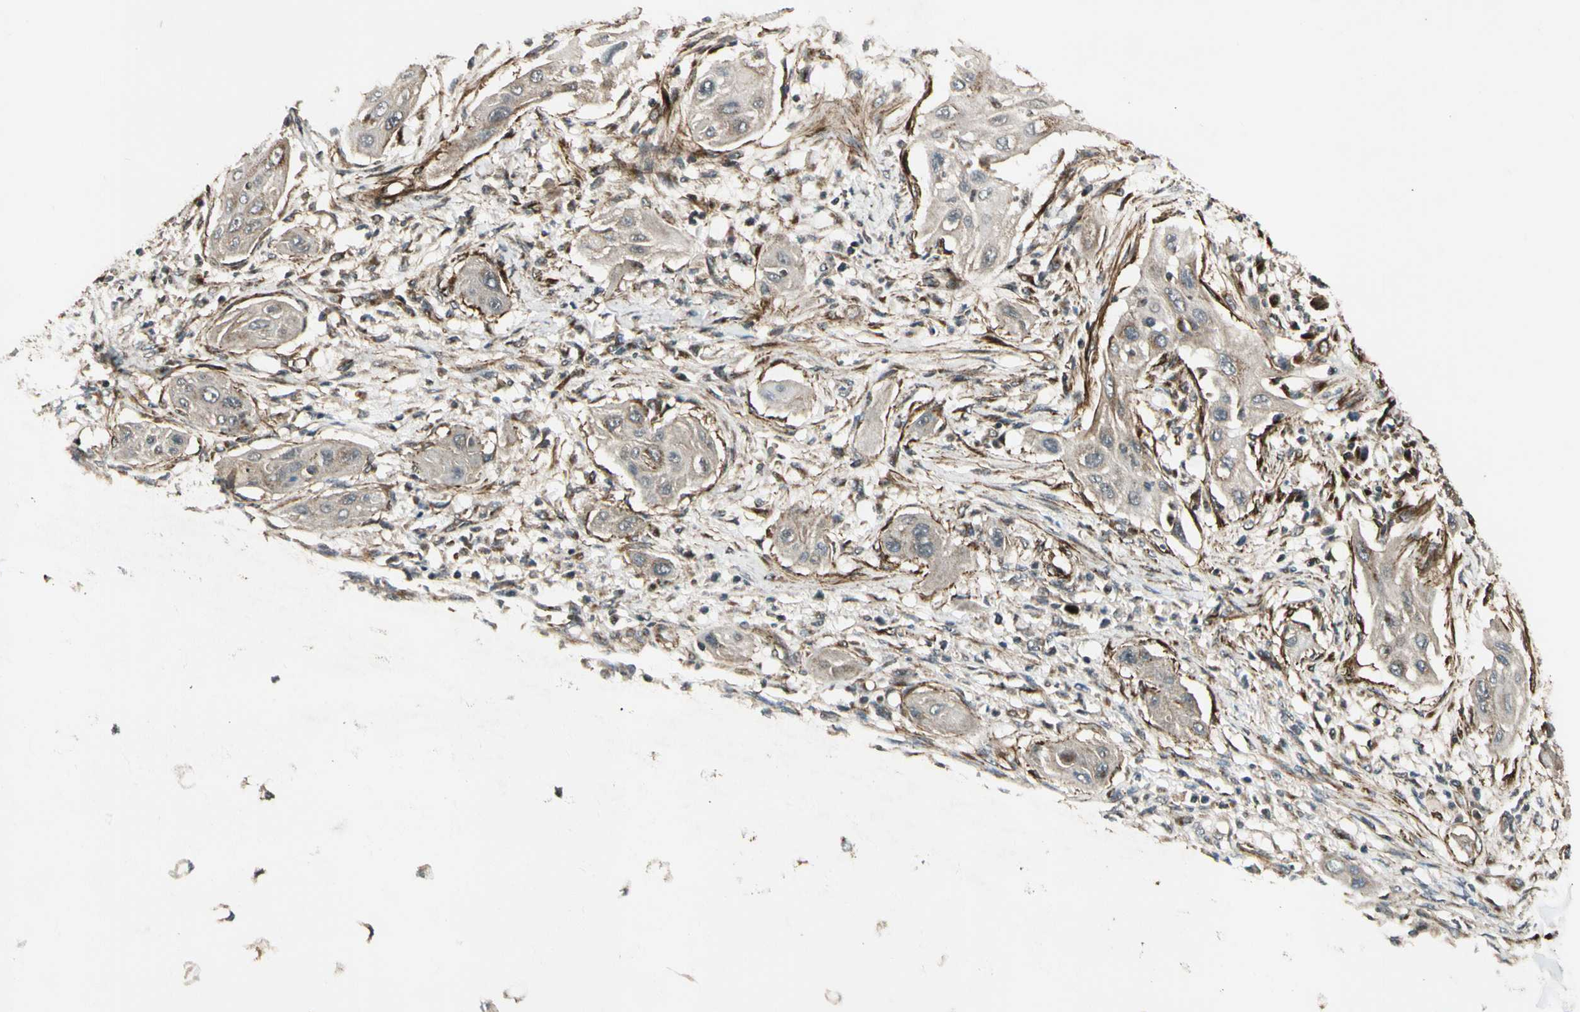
{"staining": {"intensity": "weak", "quantity": "<25%", "location": "cytoplasmic/membranous"}, "tissue": "lung cancer", "cell_type": "Tumor cells", "image_type": "cancer", "snomed": [{"axis": "morphology", "description": "Squamous cell carcinoma, NOS"}, {"axis": "topography", "description": "Lung"}], "caption": "Tumor cells are negative for brown protein staining in lung cancer (squamous cell carcinoma).", "gene": "GCK", "patient": {"sex": "female", "age": 47}}